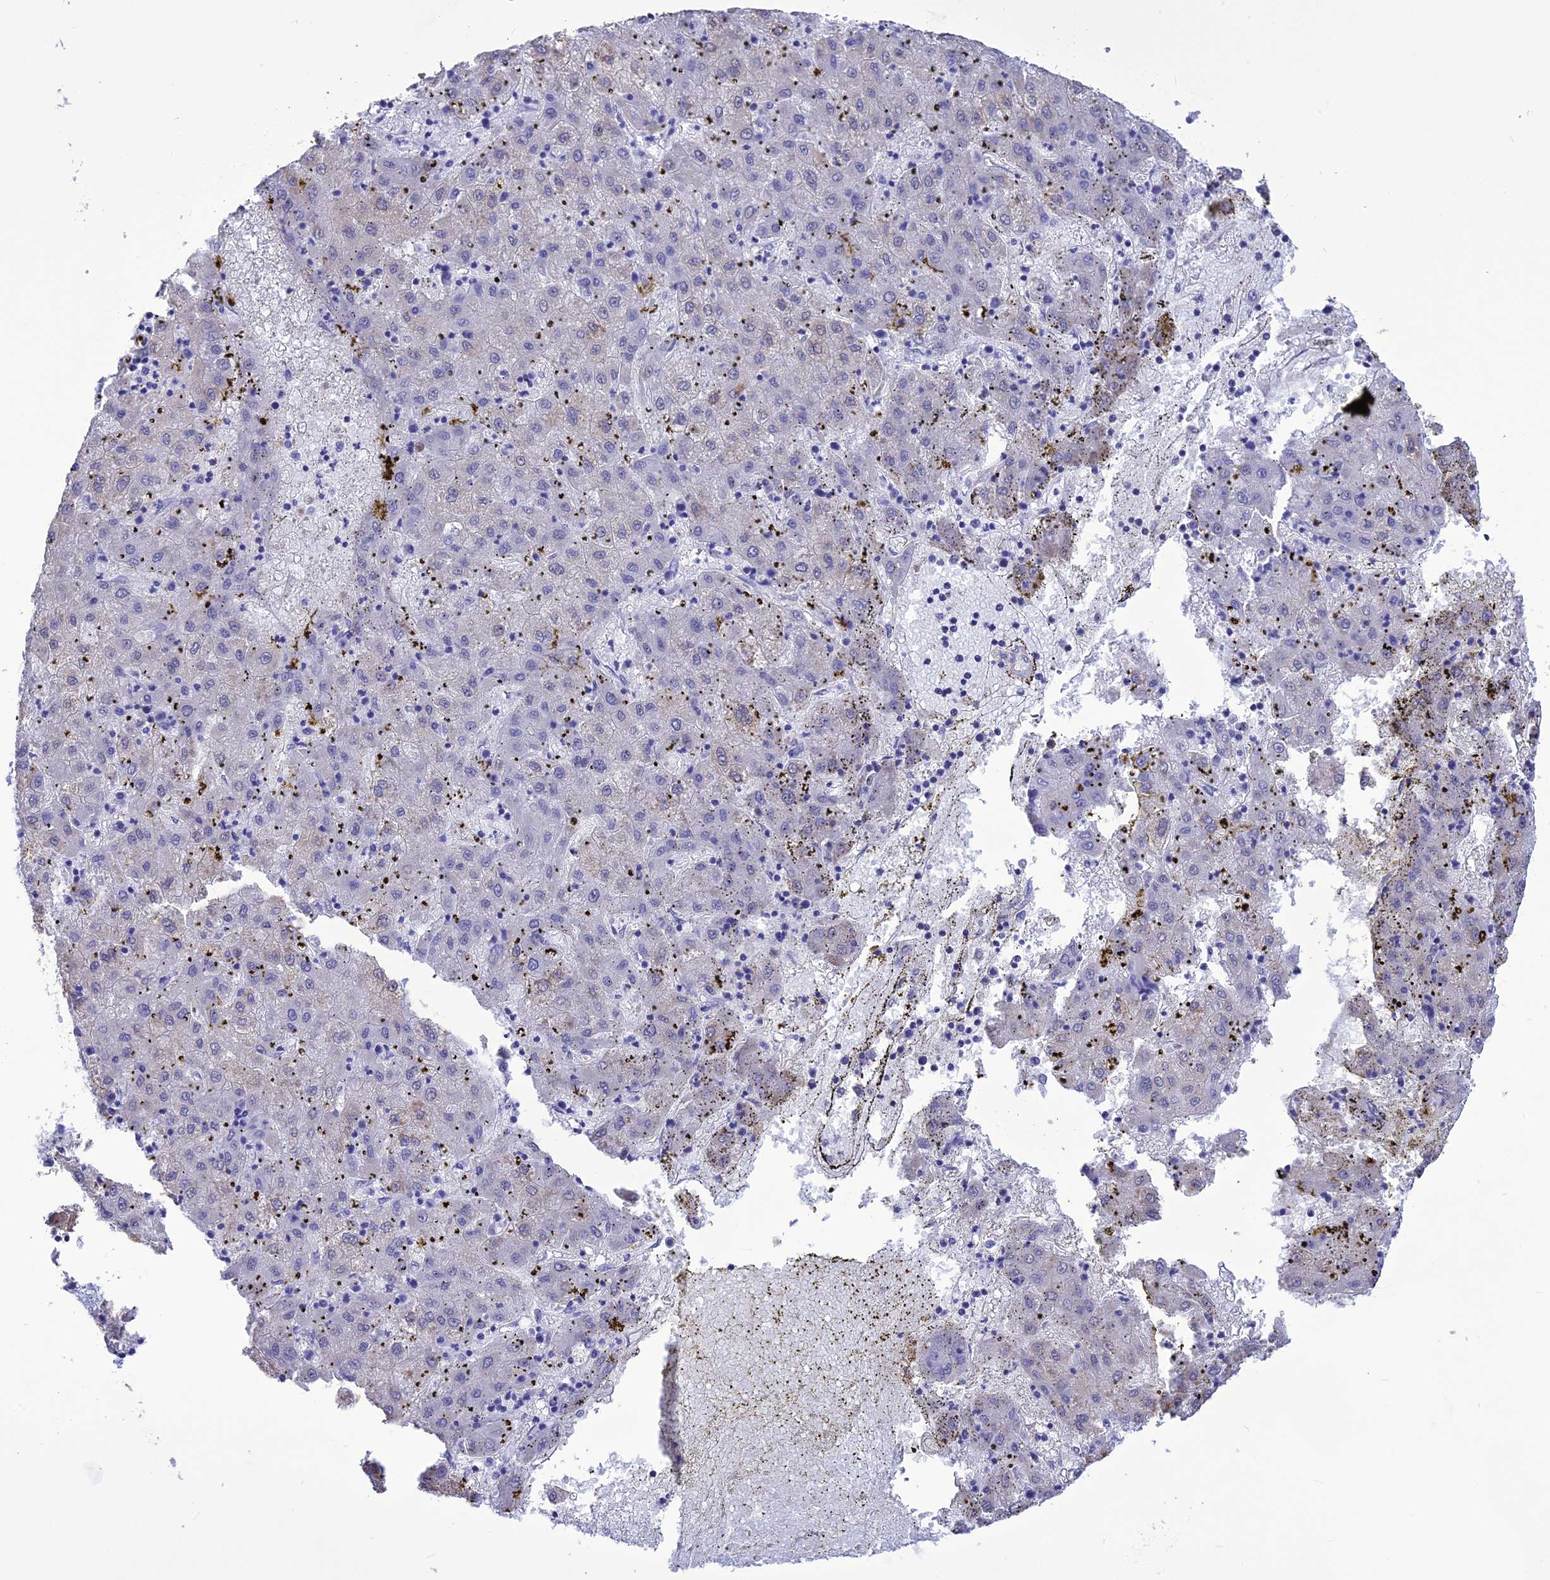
{"staining": {"intensity": "negative", "quantity": "none", "location": "none"}, "tissue": "liver cancer", "cell_type": "Tumor cells", "image_type": "cancer", "snomed": [{"axis": "morphology", "description": "Carcinoma, Hepatocellular, NOS"}, {"axis": "topography", "description": "Liver"}], "caption": "Immunohistochemistry of human liver cancer reveals no expression in tumor cells.", "gene": "NKD1", "patient": {"sex": "male", "age": 72}}